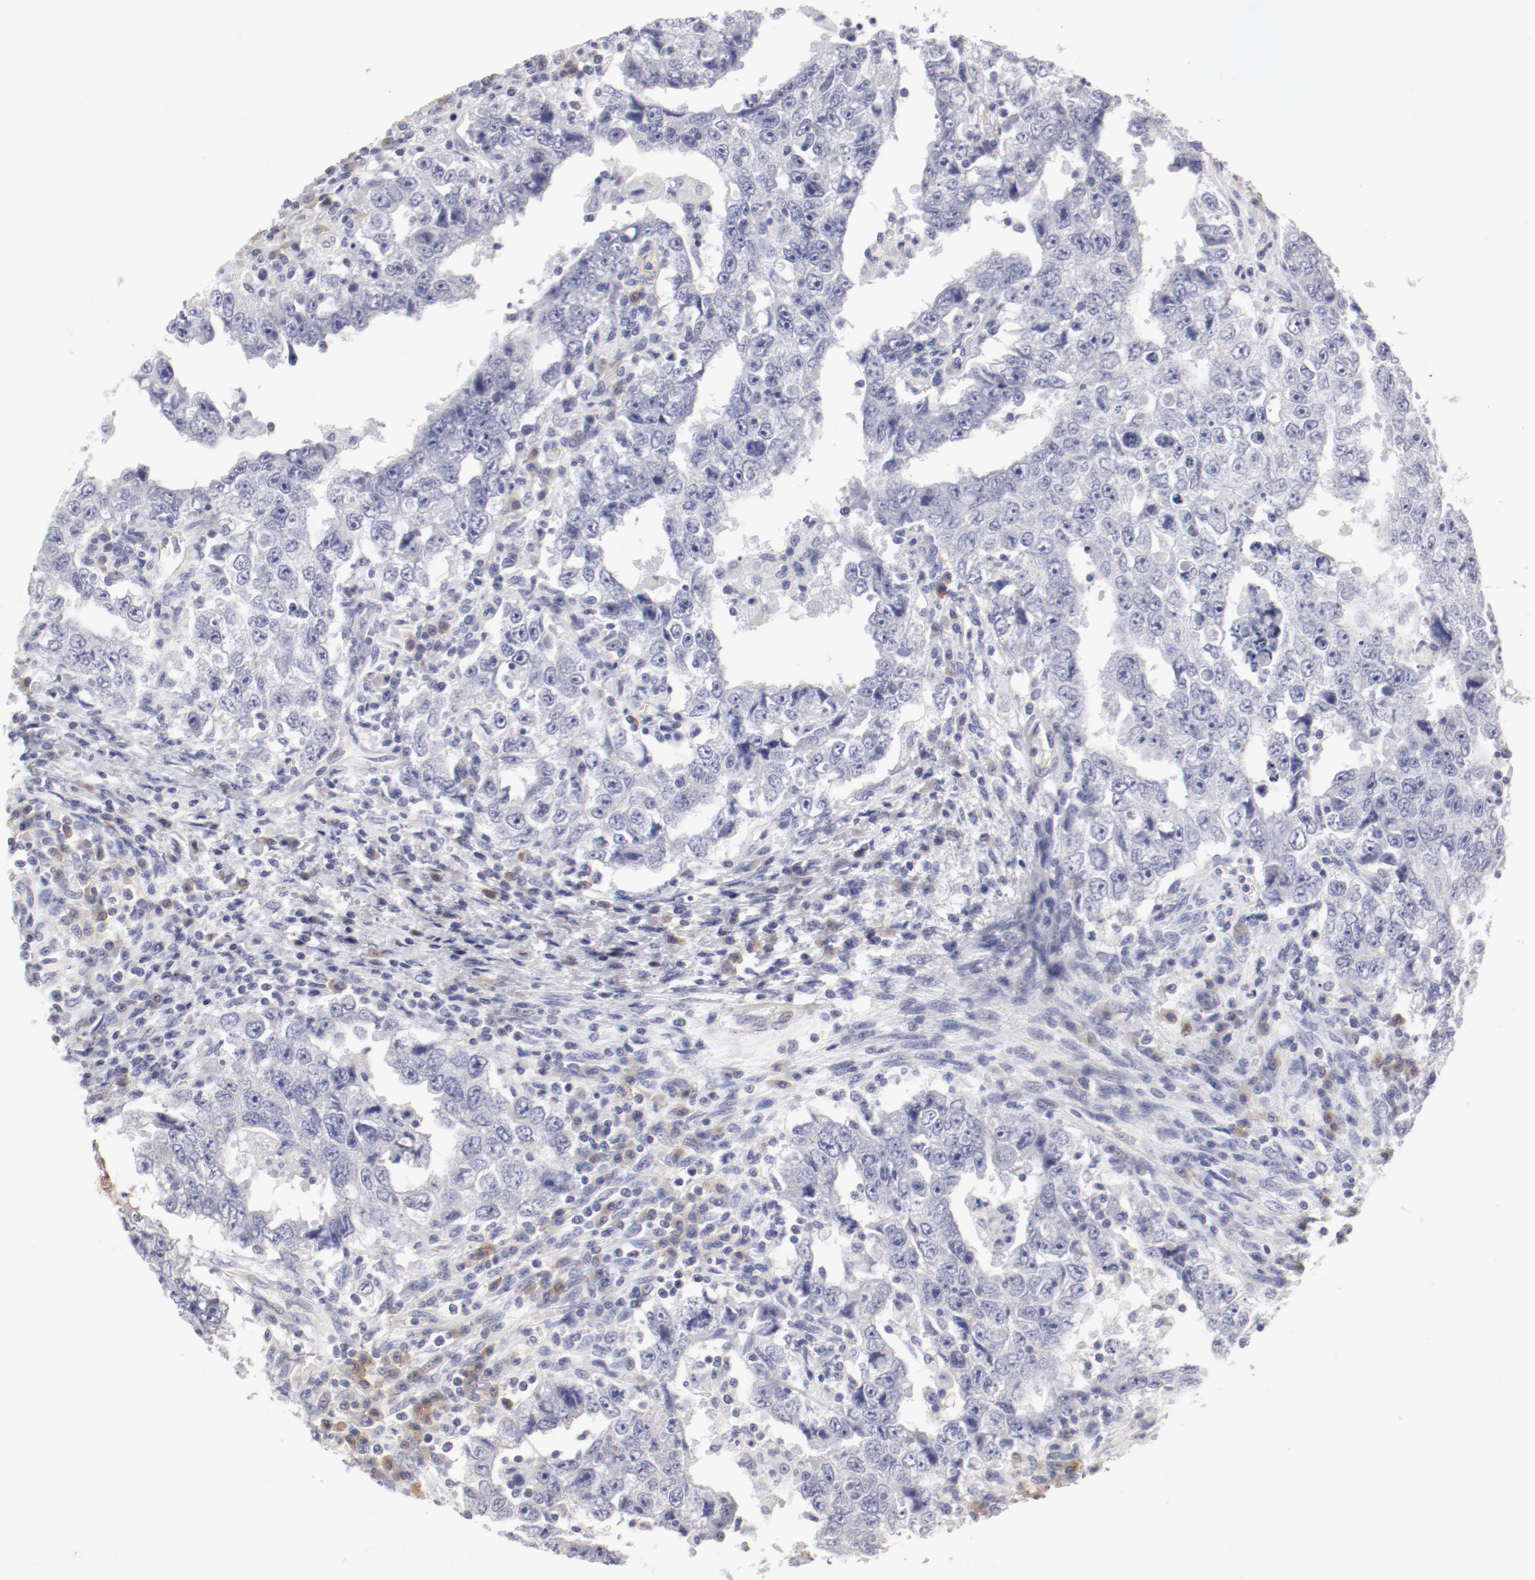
{"staining": {"intensity": "negative", "quantity": "none", "location": "none"}, "tissue": "testis cancer", "cell_type": "Tumor cells", "image_type": "cancer", "snomed": [{"axis": "morphology", "description": "Carcinoma, Embryonal, NOS"}, {"axis": "topography", "description": "Testis"}], "caption": "IHC histopathology image of neoplastic tissue: testis cancer stained with DAB demonstrates no significant protein positivity in tumor cells.", "gene": "LAX1", "patient": {"sex": "male", "age": 26}}